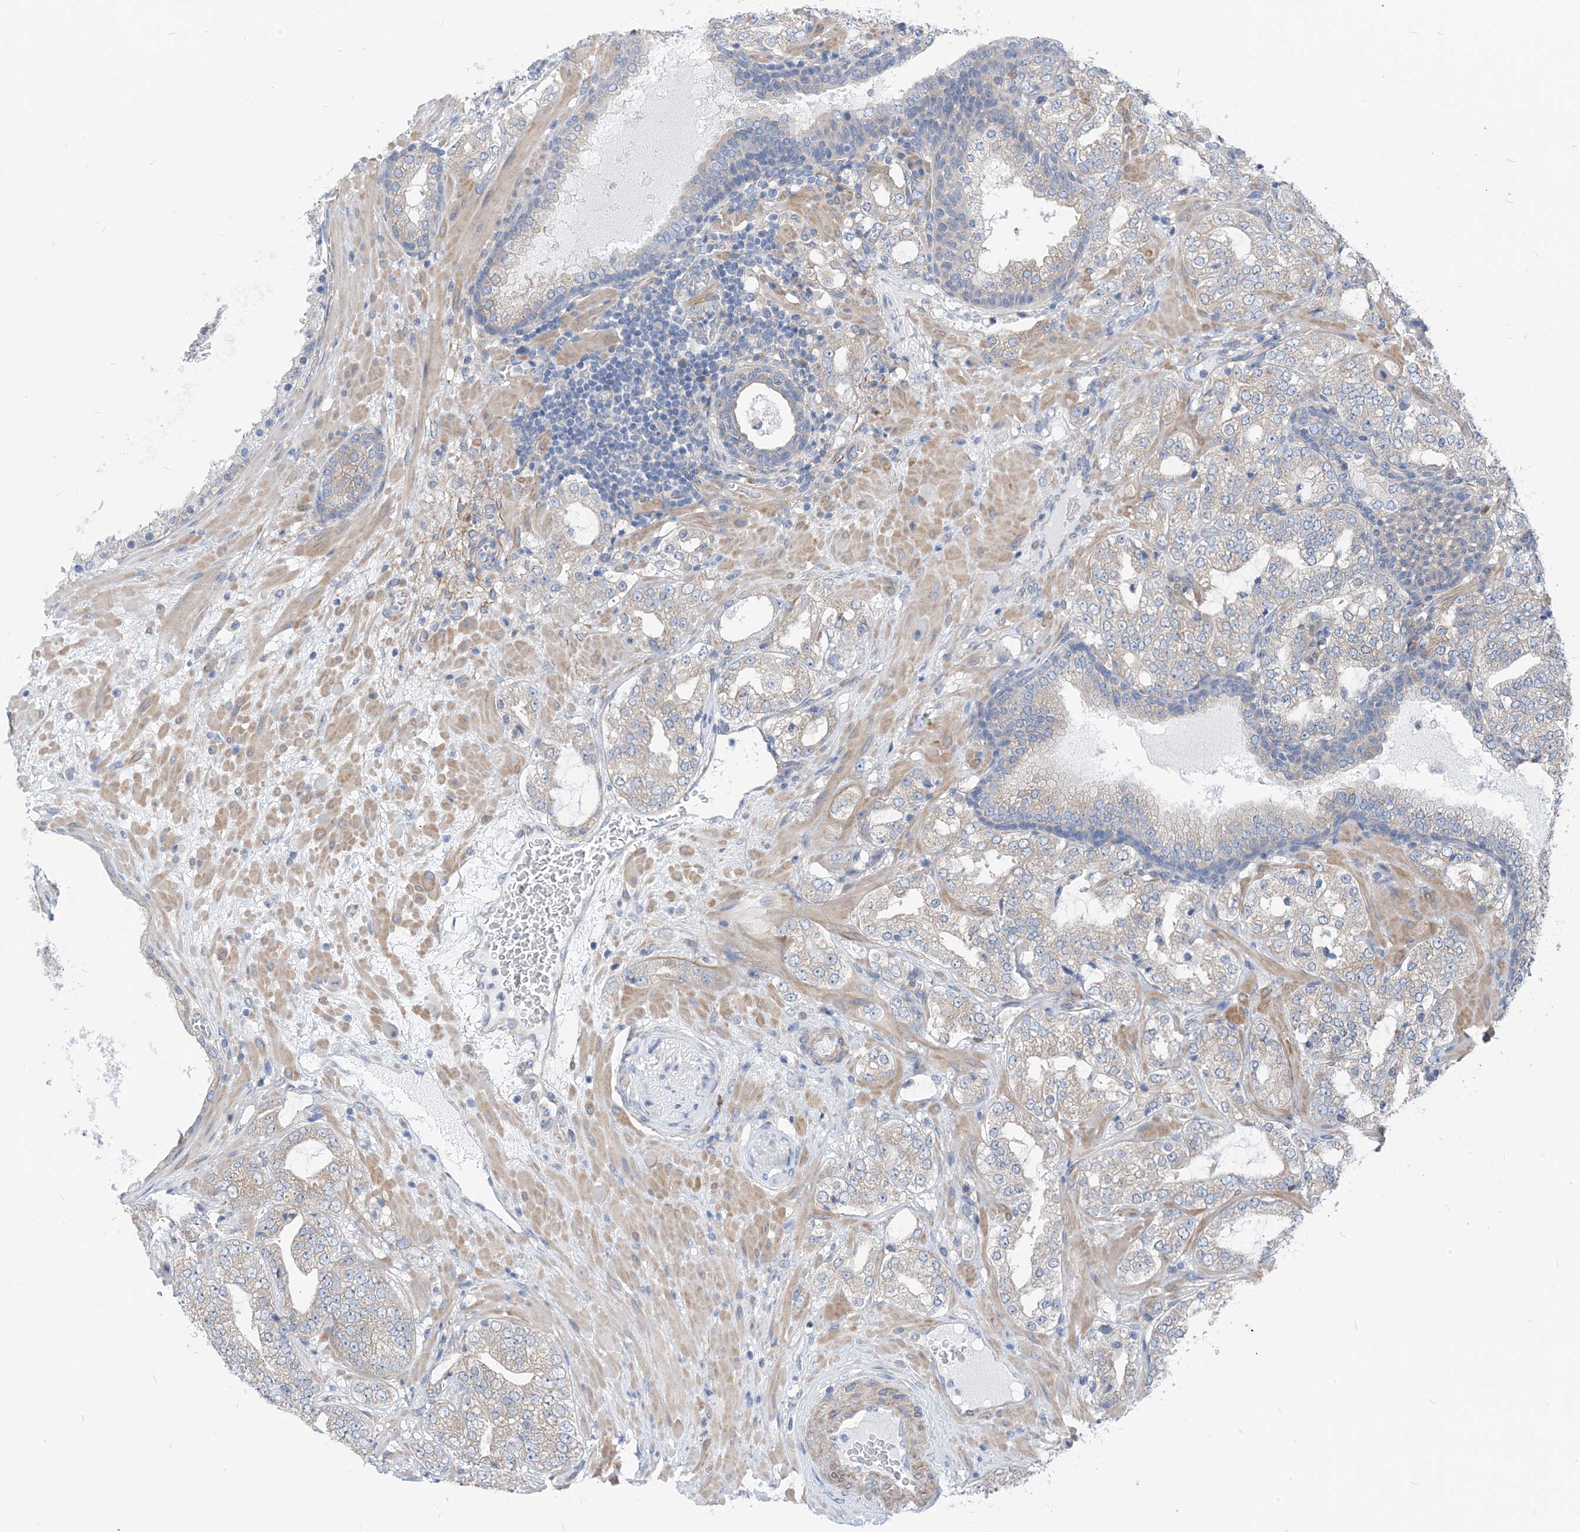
{"staining": {"intensity": "weak", "quantity": "<25%", "location": "cytoplasmic/membranous"}, "tissue": "prostate cancer", "cell_type": "Tumor cells", "image_type": "cancer", "snomed": [{"axis": "morphology", "description": "Adenocarcinoma, High grade"}, {"axis": "topography", "description": "Prostate"}], "caption": "Tumor cells are negative for protein expression in human prostate cancer. Brightfield microscopy of IHC stained with DAB (brown) and hematoxylin (blue), captured at high magnification.", "gene": "PLEKHA3", "patient": {"sex": "male", "age": 64}}